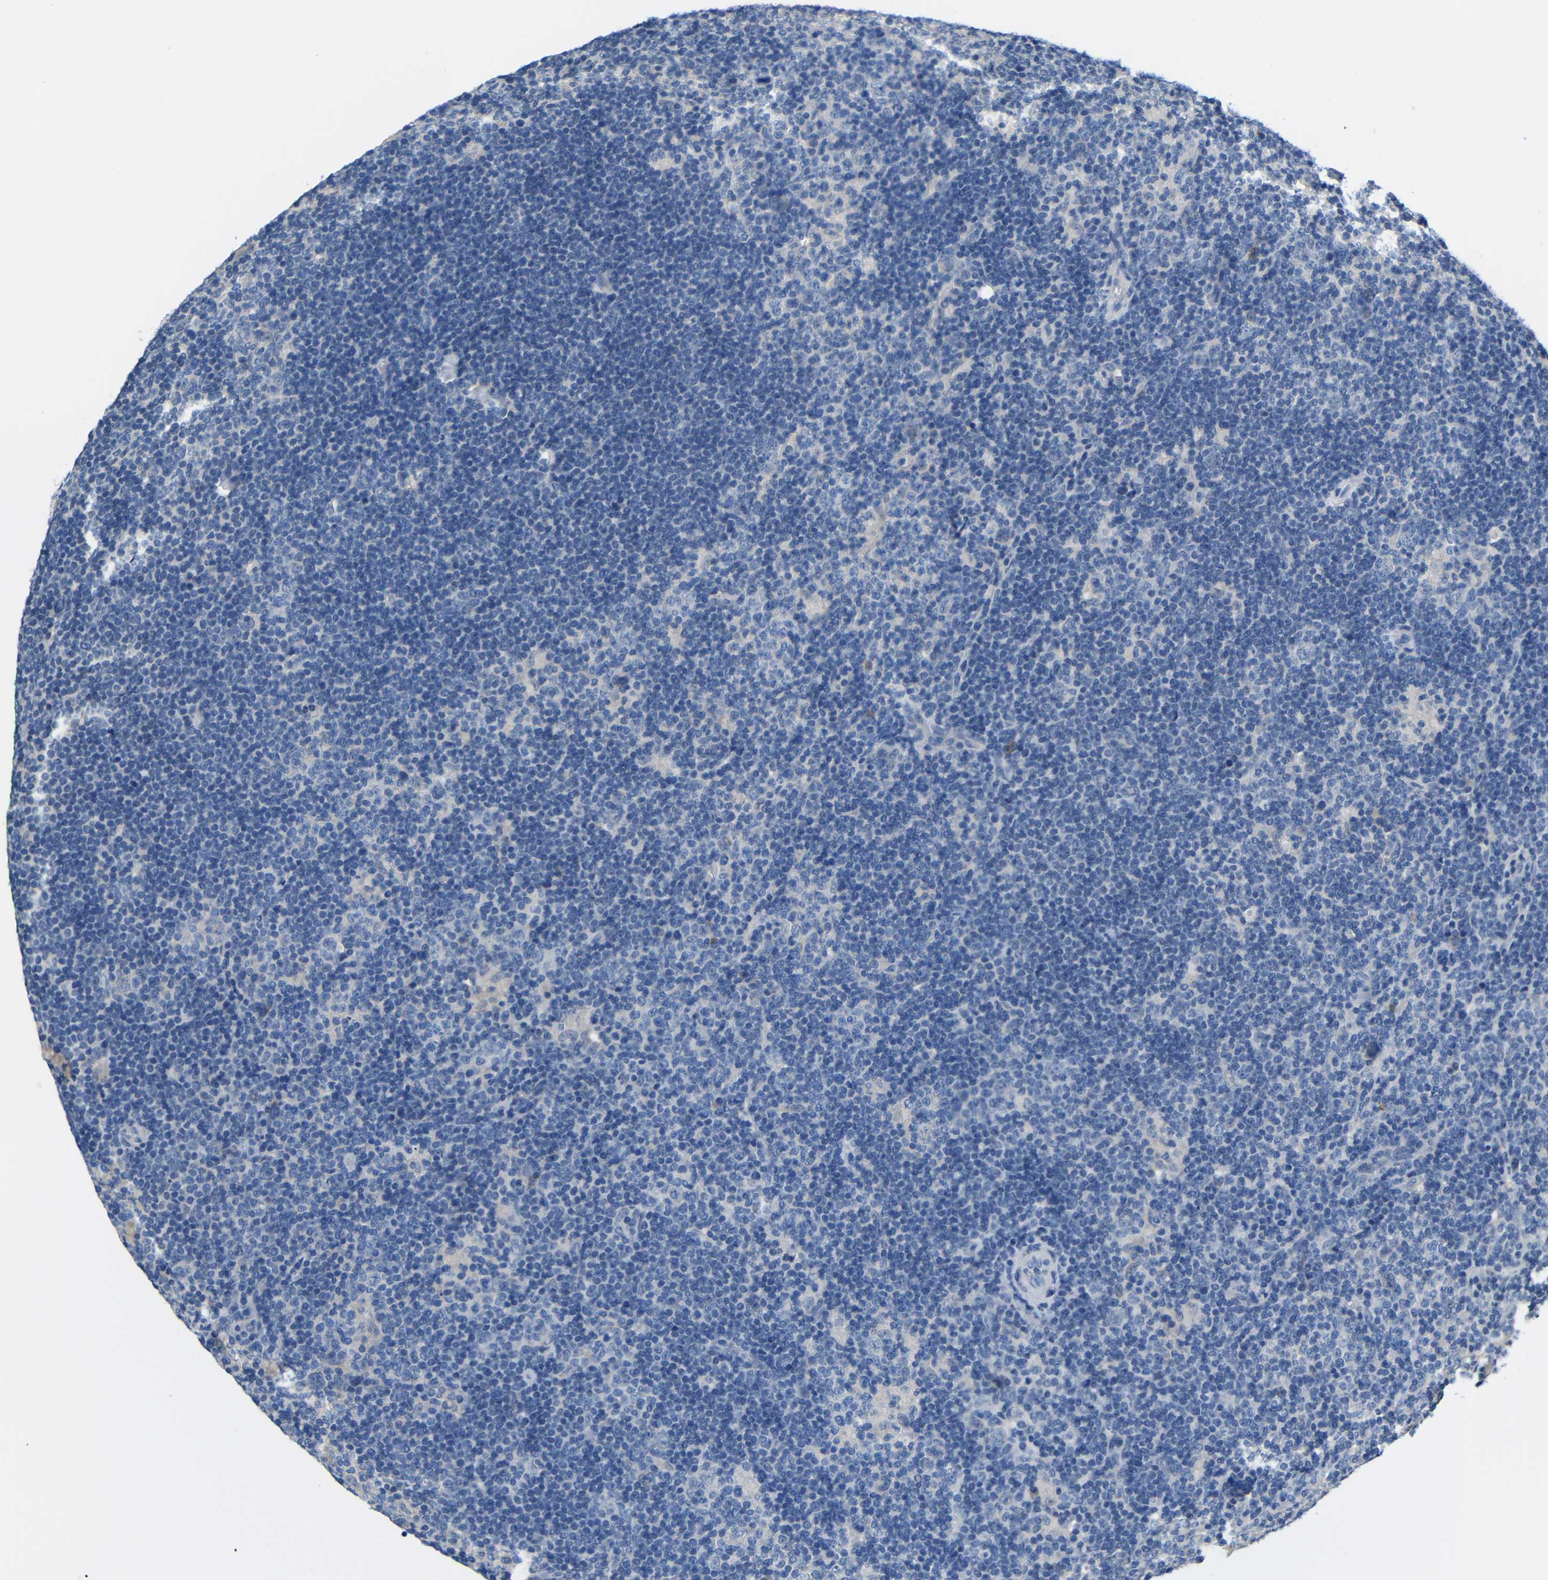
{"staining": {"intensity": "negative", "quantity": "none", "location": "none"}, "tissue": "lymphoma", "cell_type": "Tumor cells", "image_type": "cancer", "snomed": [{"axis": "morphology", "description": "Hodgkin's disease, NOS"}, {"axis": "topography", "description": "Lymph node"}], "caption": "Tumor cells are negative for brown protein staining in Hodgkin's disease.", "gene": "NEGR1", "patient": {"sex": "female", "age": 57}}